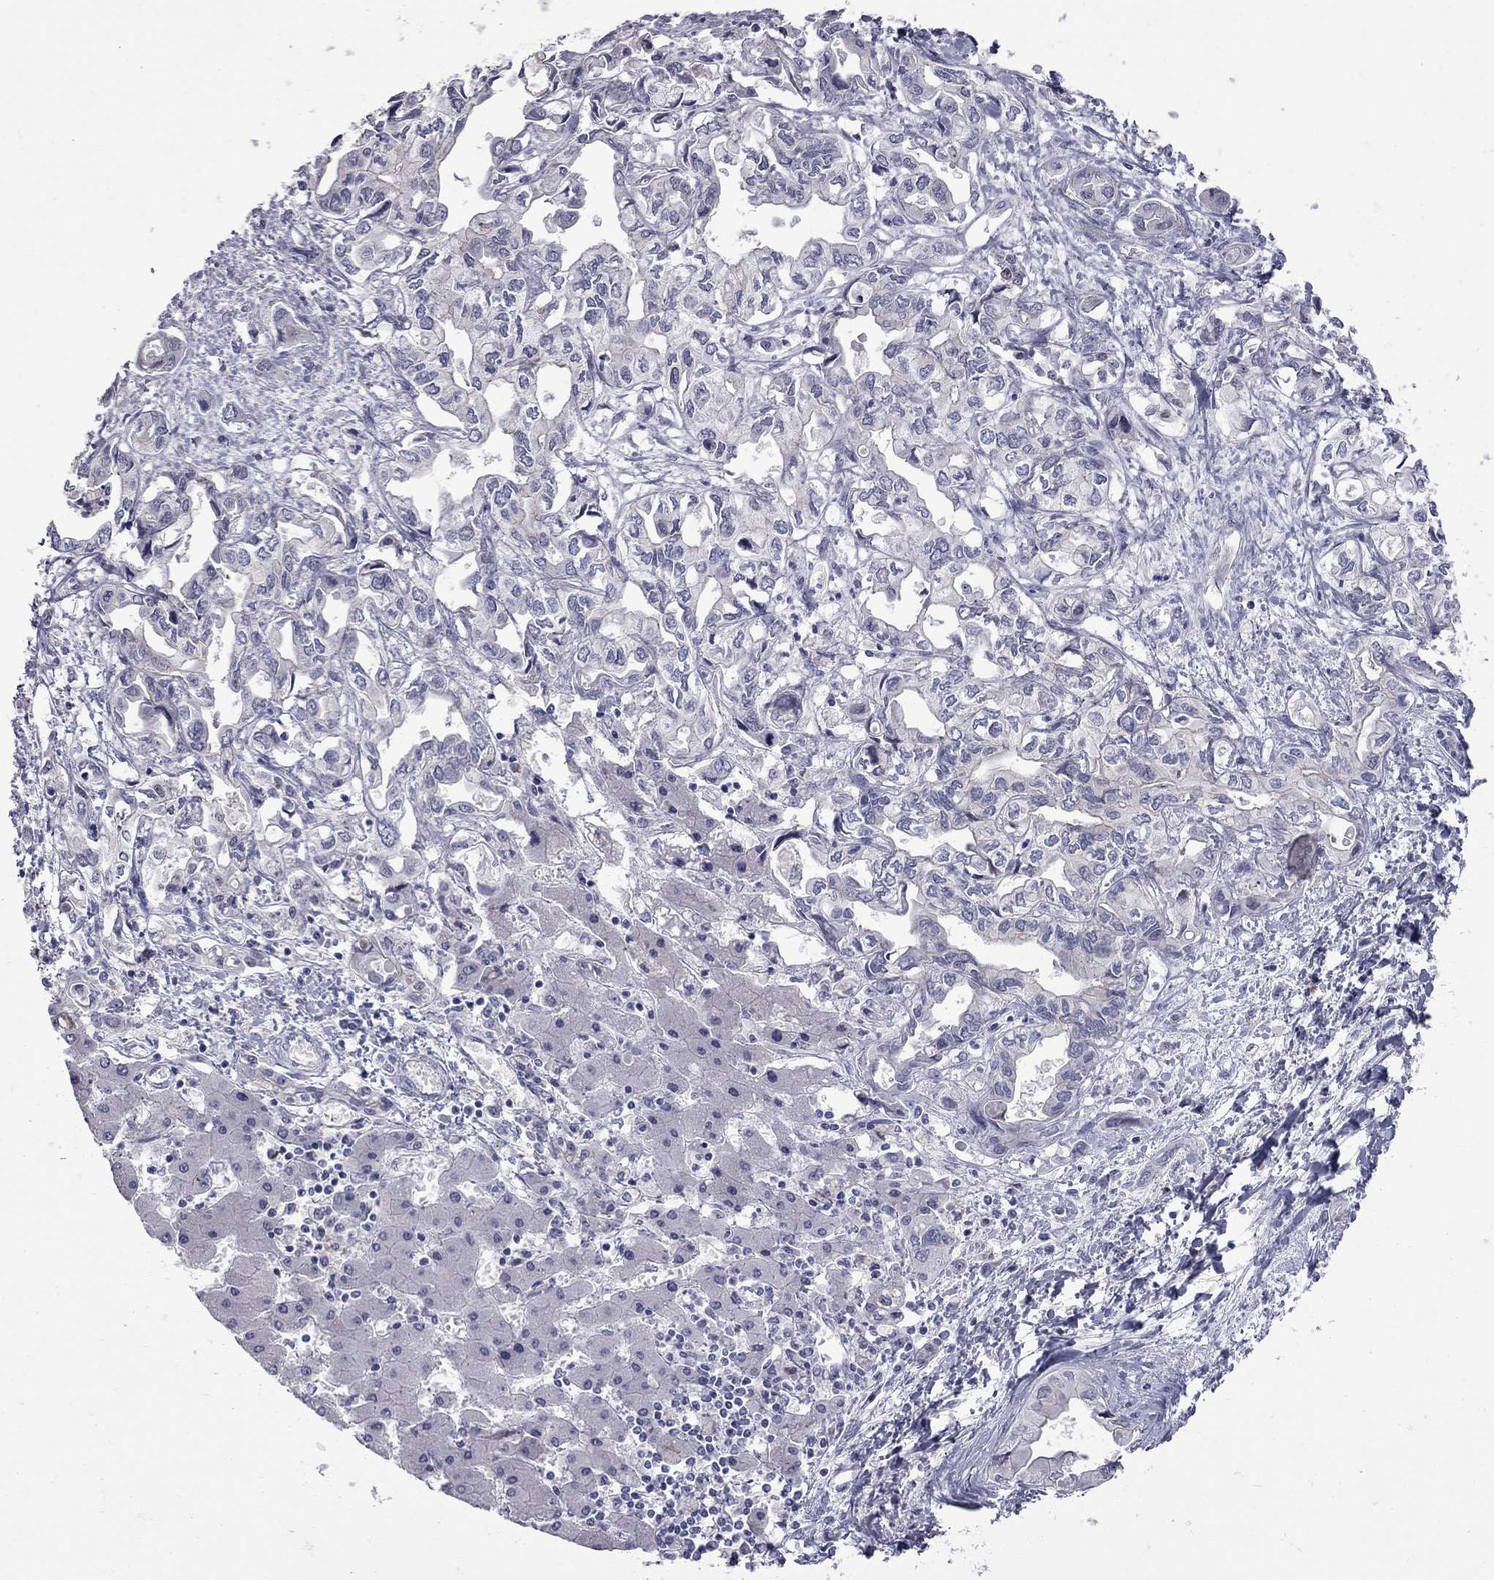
{"staining": {"intensity": "negative", "quantity": "none", "location": "none"}, "tissue": "liver cancer", "cell_type": "Tumor cells", "image_type": "cancer", "snomed": [{"axis": "morphology", "description": "Cholangiocarcinoma"}, {"axis": "topography", "description": "Liver"}], "caption": "Tumor cells show no significant staining in cholangiocarcinoma (liver).", "gene": "NRARP", "patient": {"sex": "female", "age": 64}}